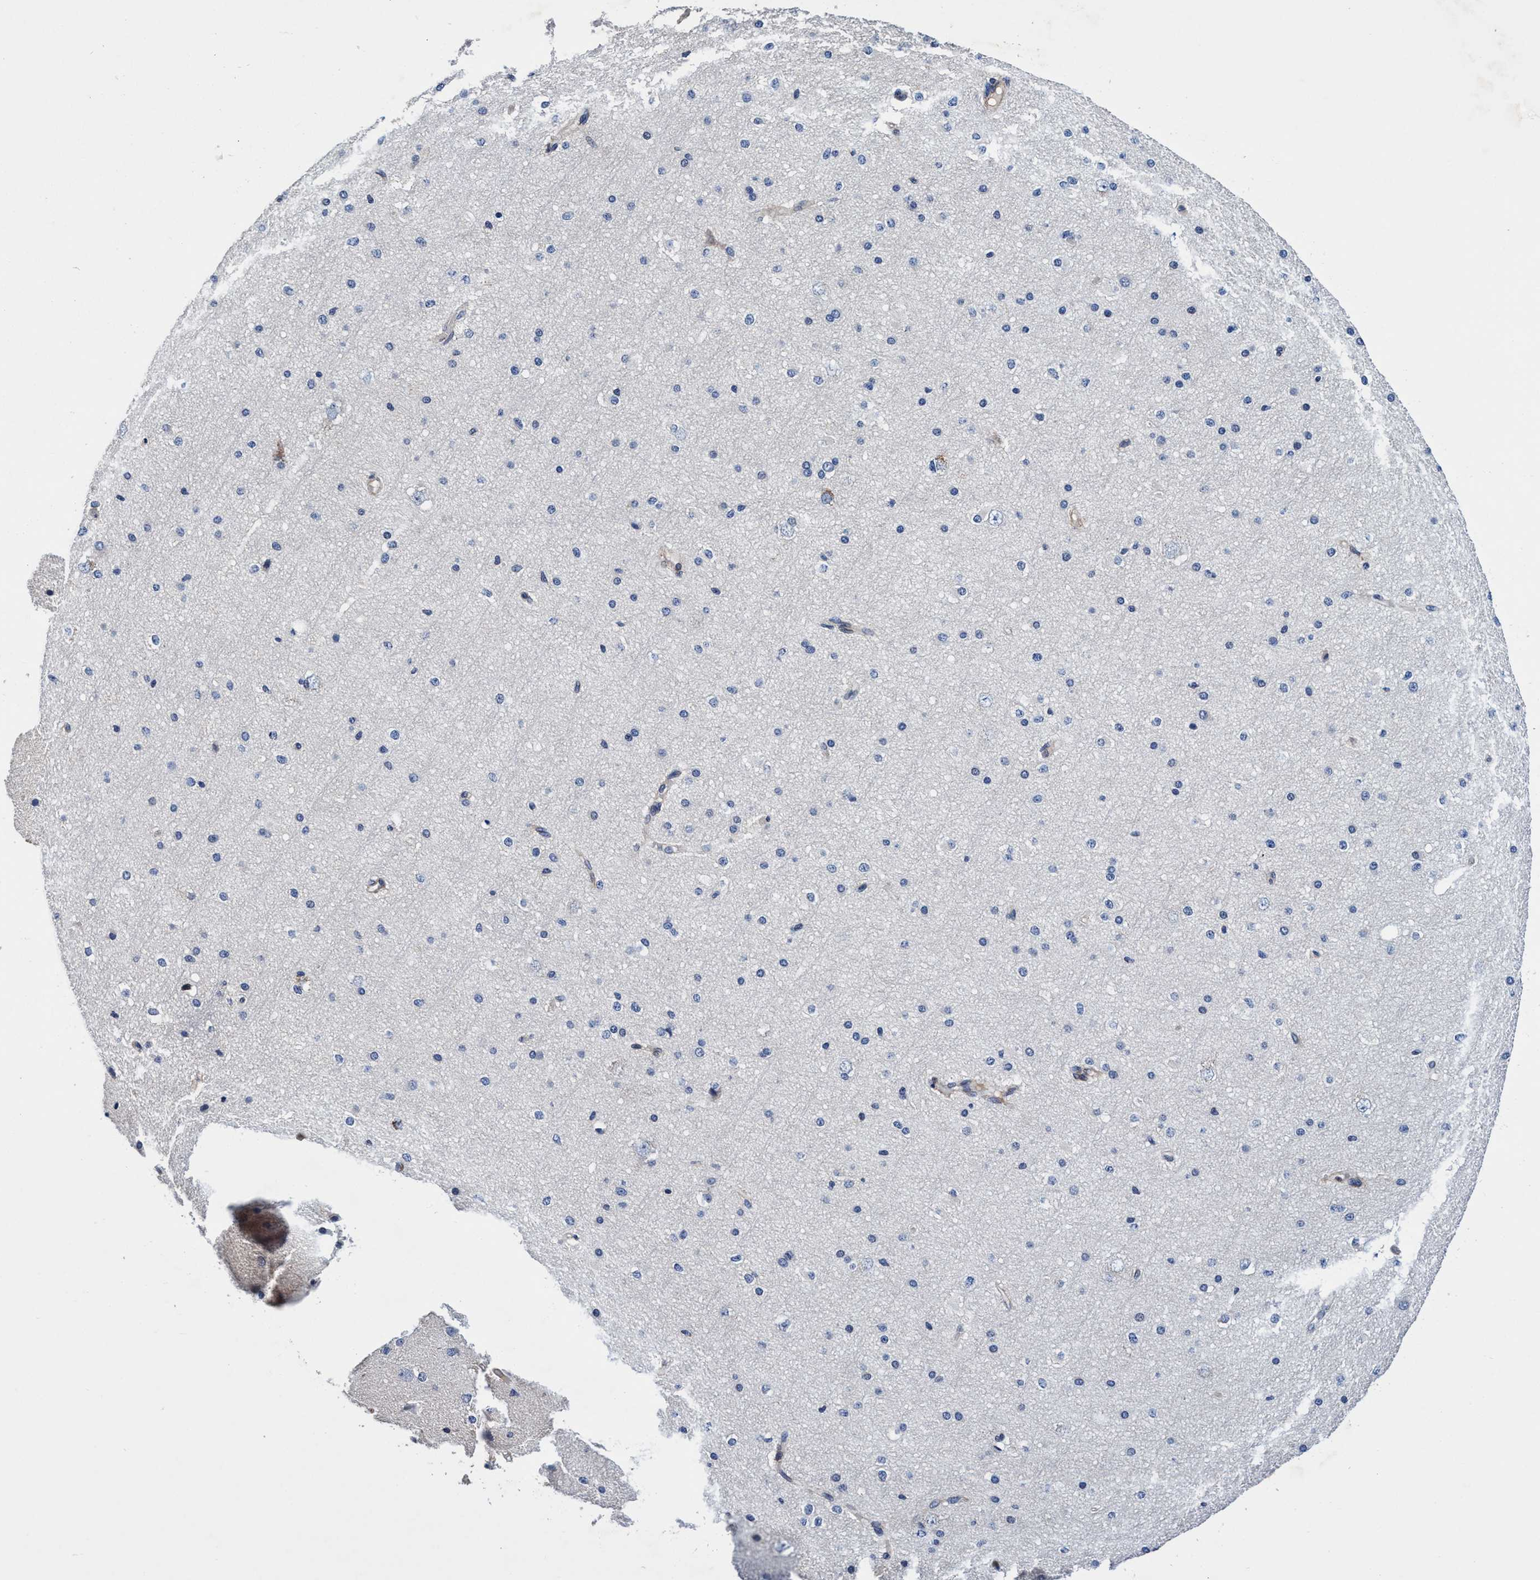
{"staining": {"intensity": "negative", "quantity": "none", "location": "none"}, "tissue": "cerebral cortex", "cell_type": "Endothelial cells", "image_type": "normal", "snomed": [{"axis": "morphology", "description": "Normal tissue, NOS"}, {"axis": "morphology", "description": "Developmental malformation"}, {"axis": "topography", "description": "Cerebral cortex"}], "caption": "Benign cerebral cortex was stained to show a protein in brown. There is no significant staining in endothelial cells. (Brightfield microscopy of DAB immunohistochemistry (IHC) at high magnification).", "gene": "RNF208", "patient": {"sex": "female", "age": 30}}